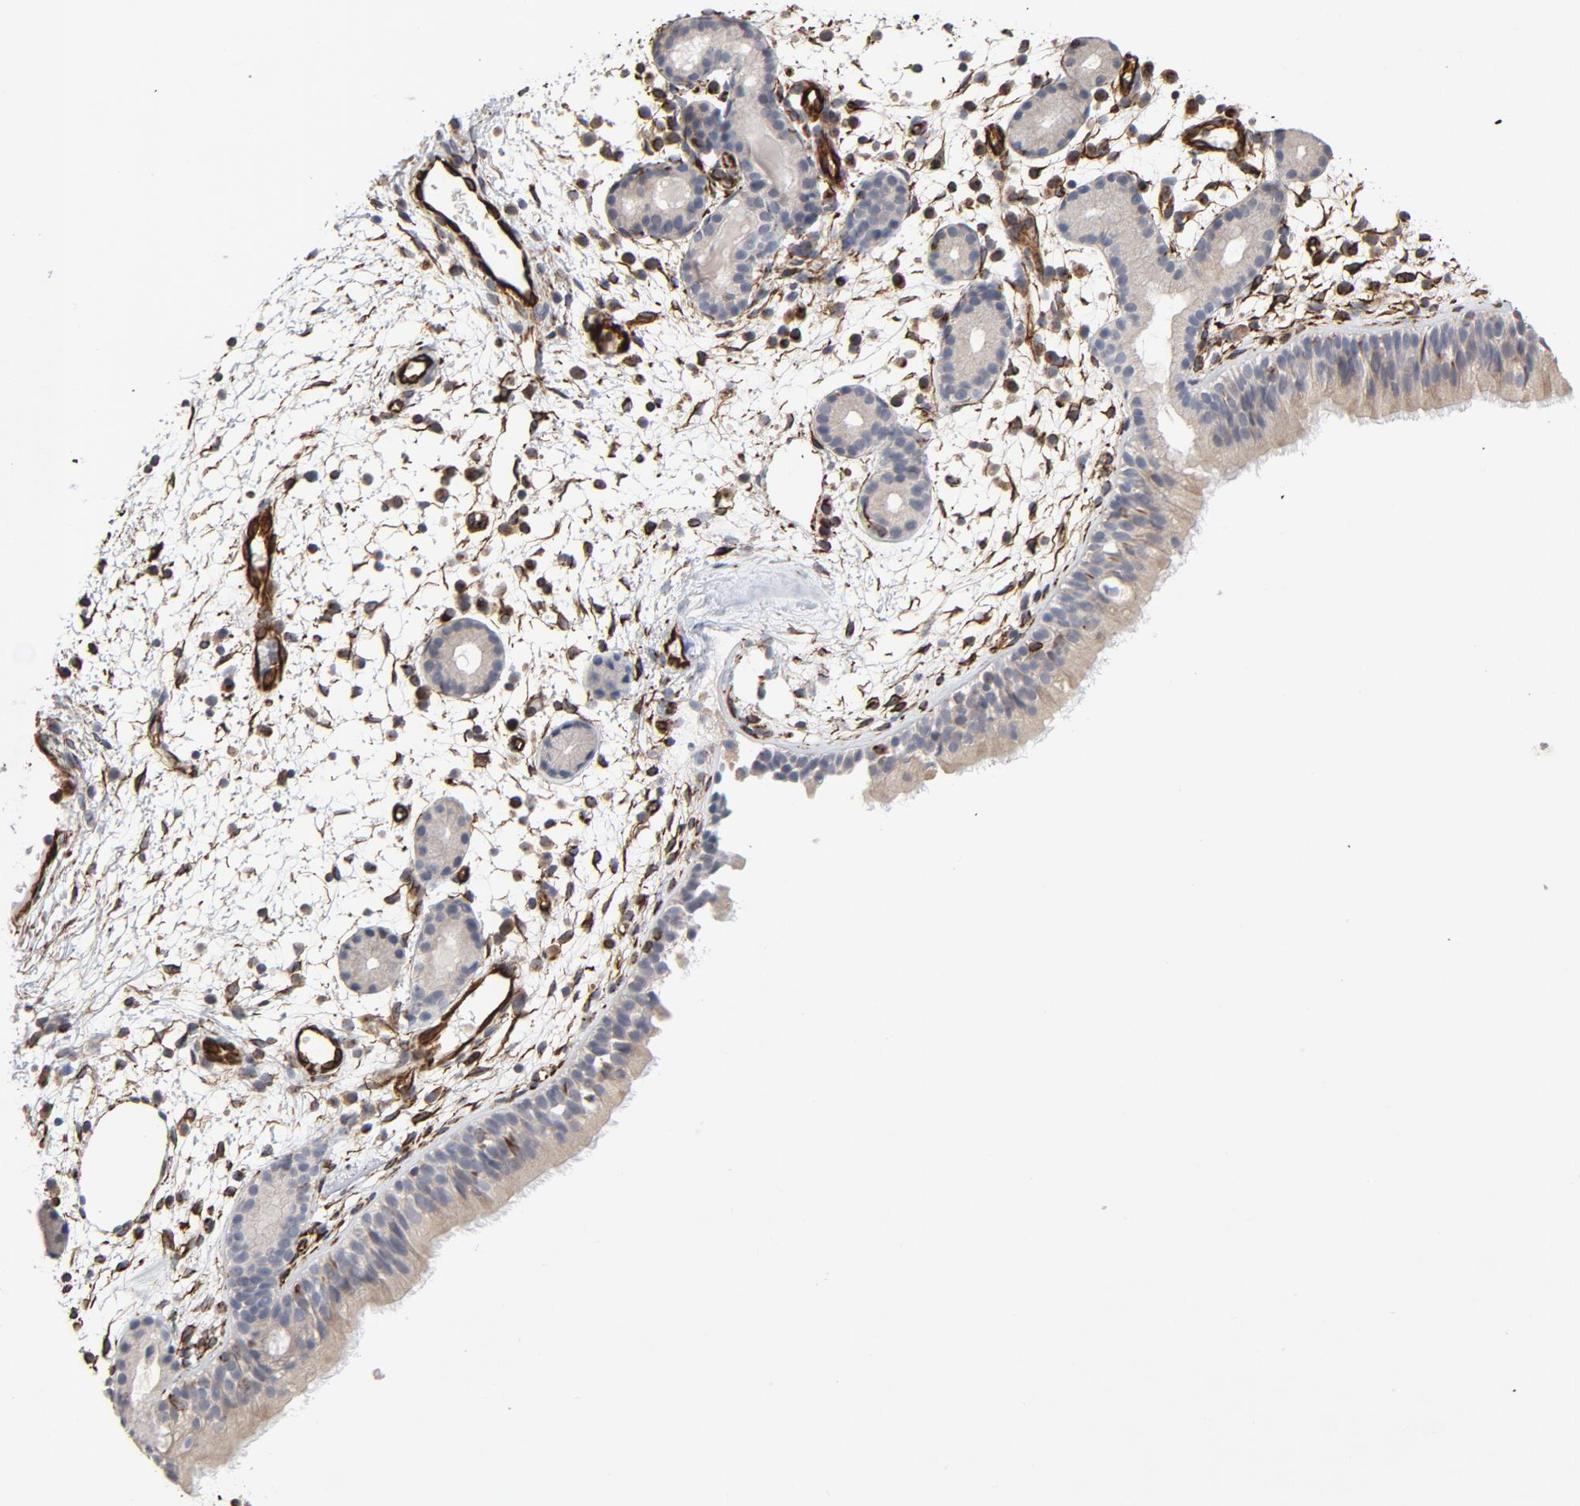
{"staining": {"intensity": "moderate", "quantity": "25%-75%", "location": "cytoplasmic/membranous"}, "tissue": "nasopharynx", "cell_type": "Respiratory epithelial cells", "image_type": "normal", "snomed": [{"axis": "morphology", "description": "Normal tissue, NOS"}, {"axis": "morphology", "description": "Inflammation, NOS"}, {"axis": "topography", "description": "Nasopharynx"}], "caption": "IHC (DAB (3,3'-diaminobenzidine)) staining of benign nasopharynx displays moderate cytoplasmic/membranous protein staining in approximately 25%-75% of respiratory epithelial cells.", "gene": "FAM118A", "patient": {"sex": "female", "age": 55}}